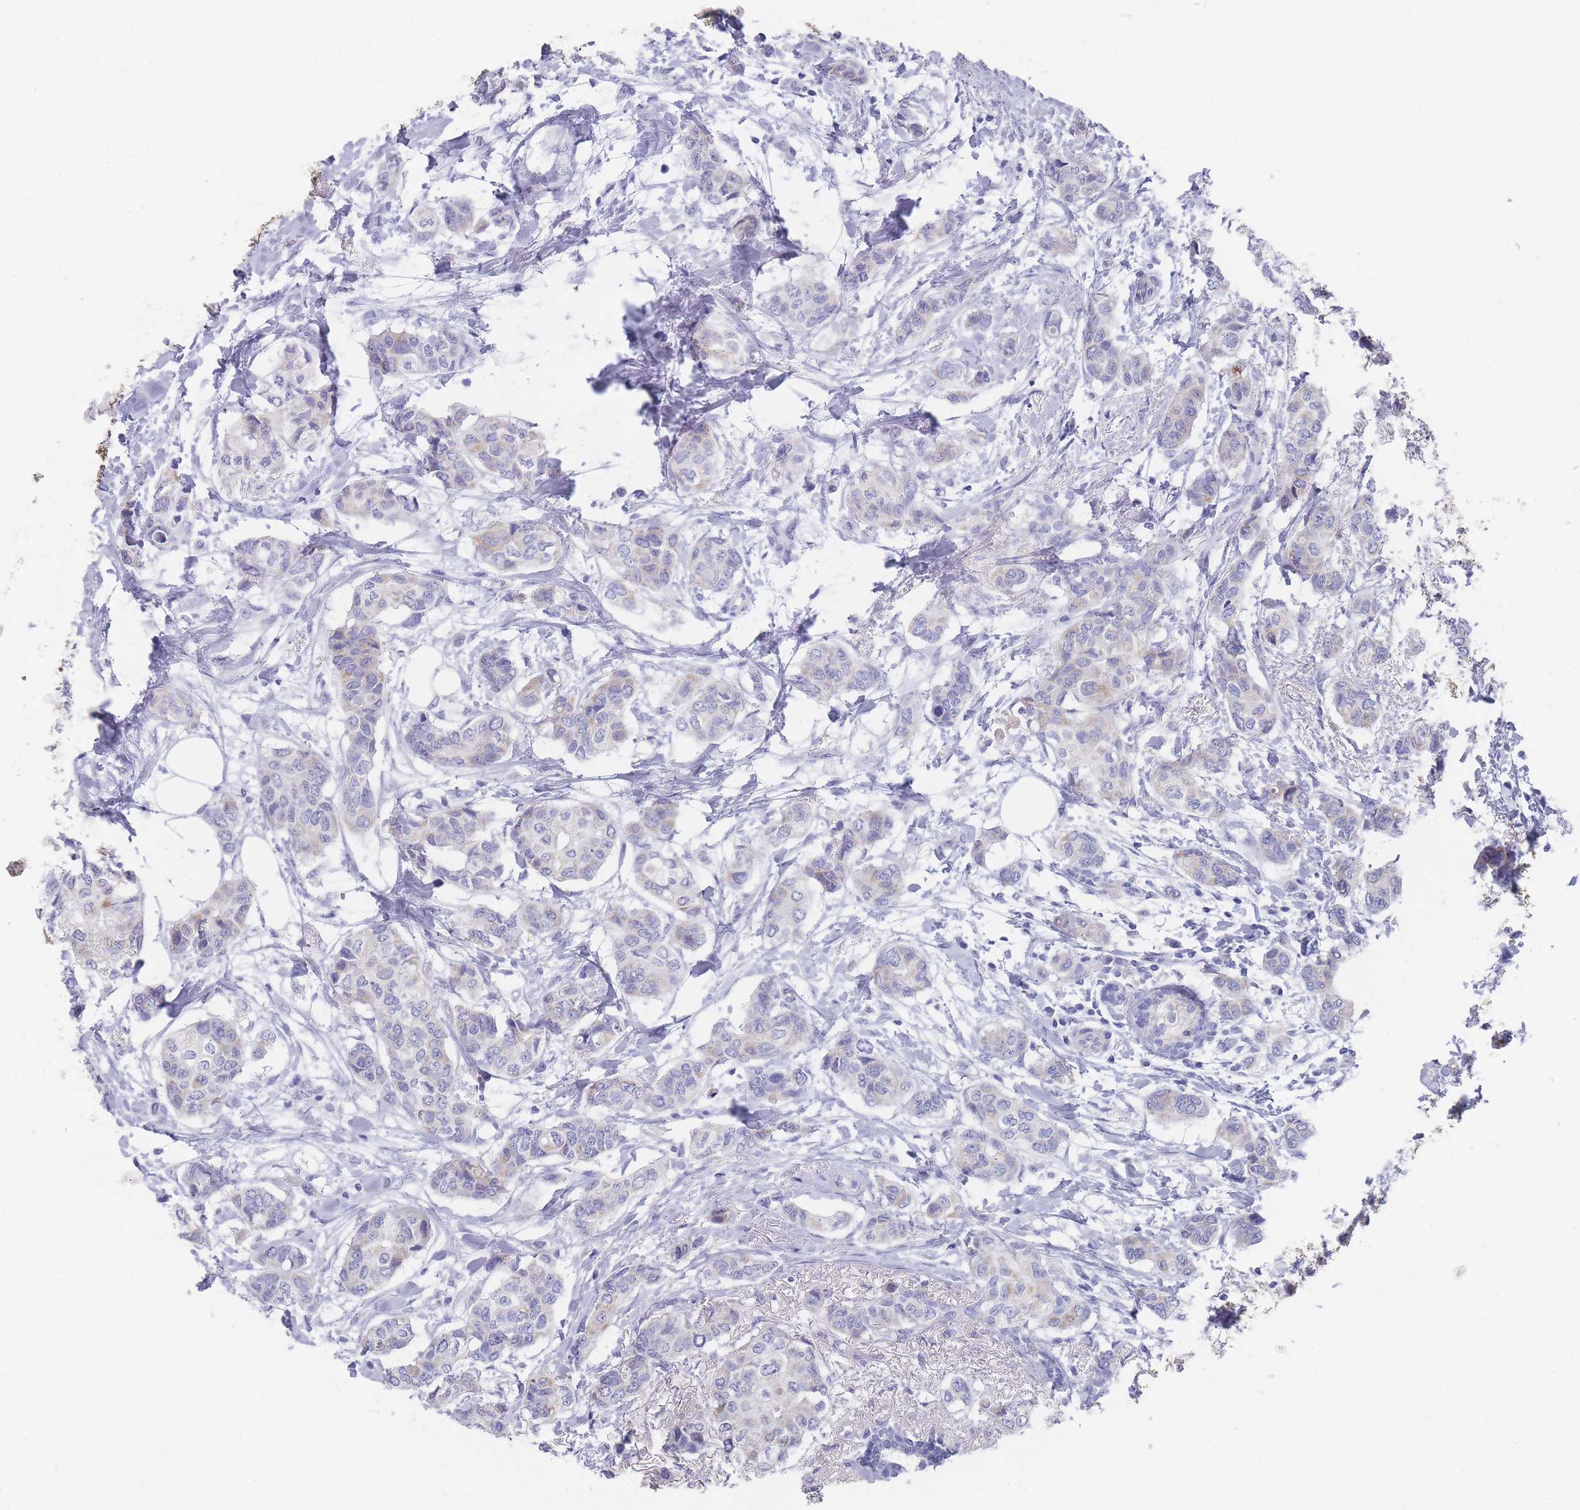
{"staining": {"intensity": "negative", "quantity": "none", "location": "none"}, "tissue": "breast cancer", "cell_type": "Tumor cells", "image_type": "cancer", "snomed": [{"axis": "morphology", "description": "Lobular carcinoma"}, {"axis": "topography", "description": "Breast"}], "caption": "Histopathology image shows no significant protein expression in tumor cells of lobular carcinoma (breast).", "gene": "SCCPDH", "patient": {"sex": "female", "age": 51}}